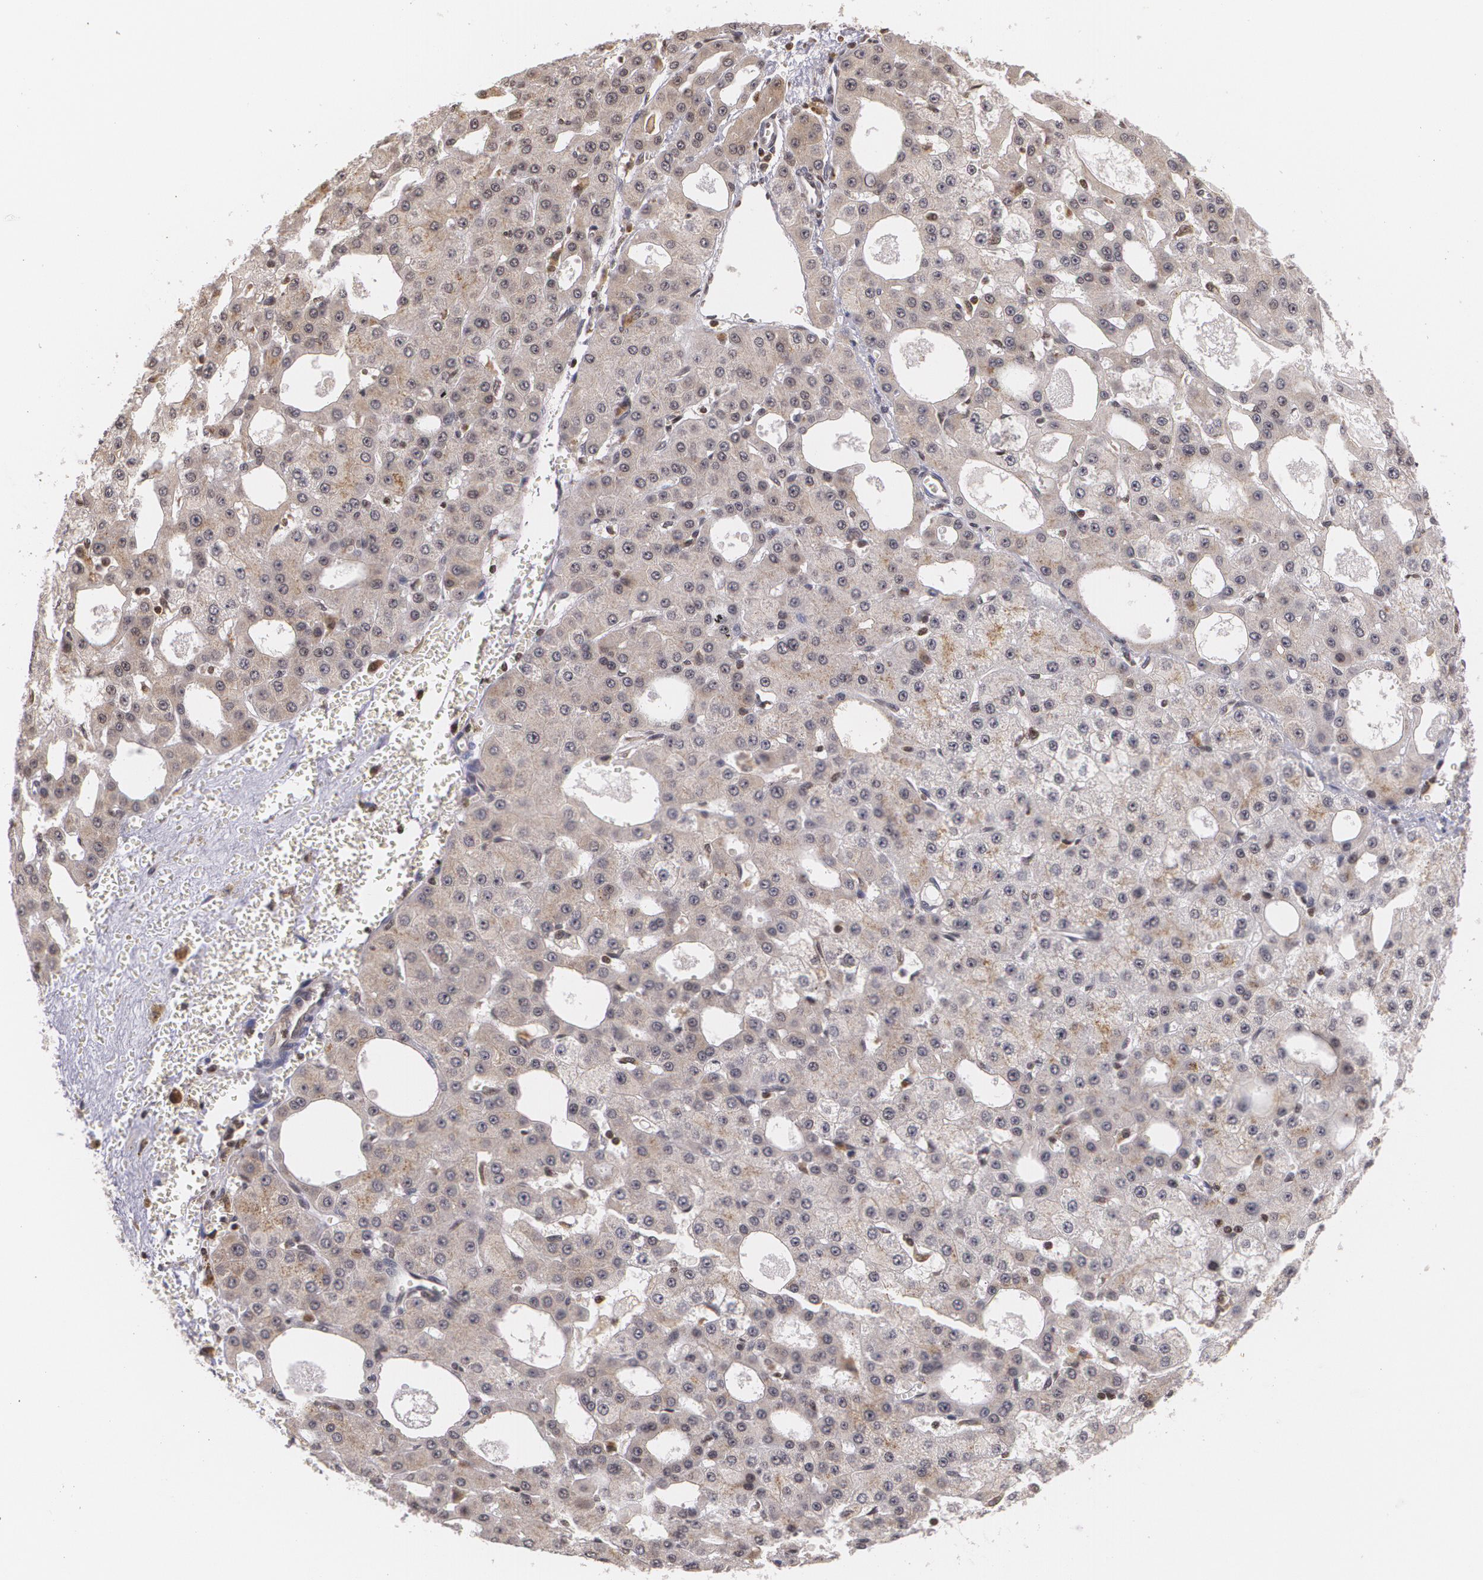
{"staining": {"intensity": "weak", "quantity": ">75%", "location": "cytoplasmic/membranous"}, "tissue": "liver cancer", "cell_type": "Tumor cells", "image_type": "cancer", "snomed": [{"axis": "morphology", "description": "Carcinoma, Hepatocellular, NOS"}, {"axis": "topography", "description": "Liver"}], "caption": "Human hepatocellular carcinoma (liver) stained for a protein (brown) shows weak cytoplasmic/membranous positive staining in about >75% of tumor cells.", "gene": "VAV3", "patient": {"sex": "male", "age": 47}}